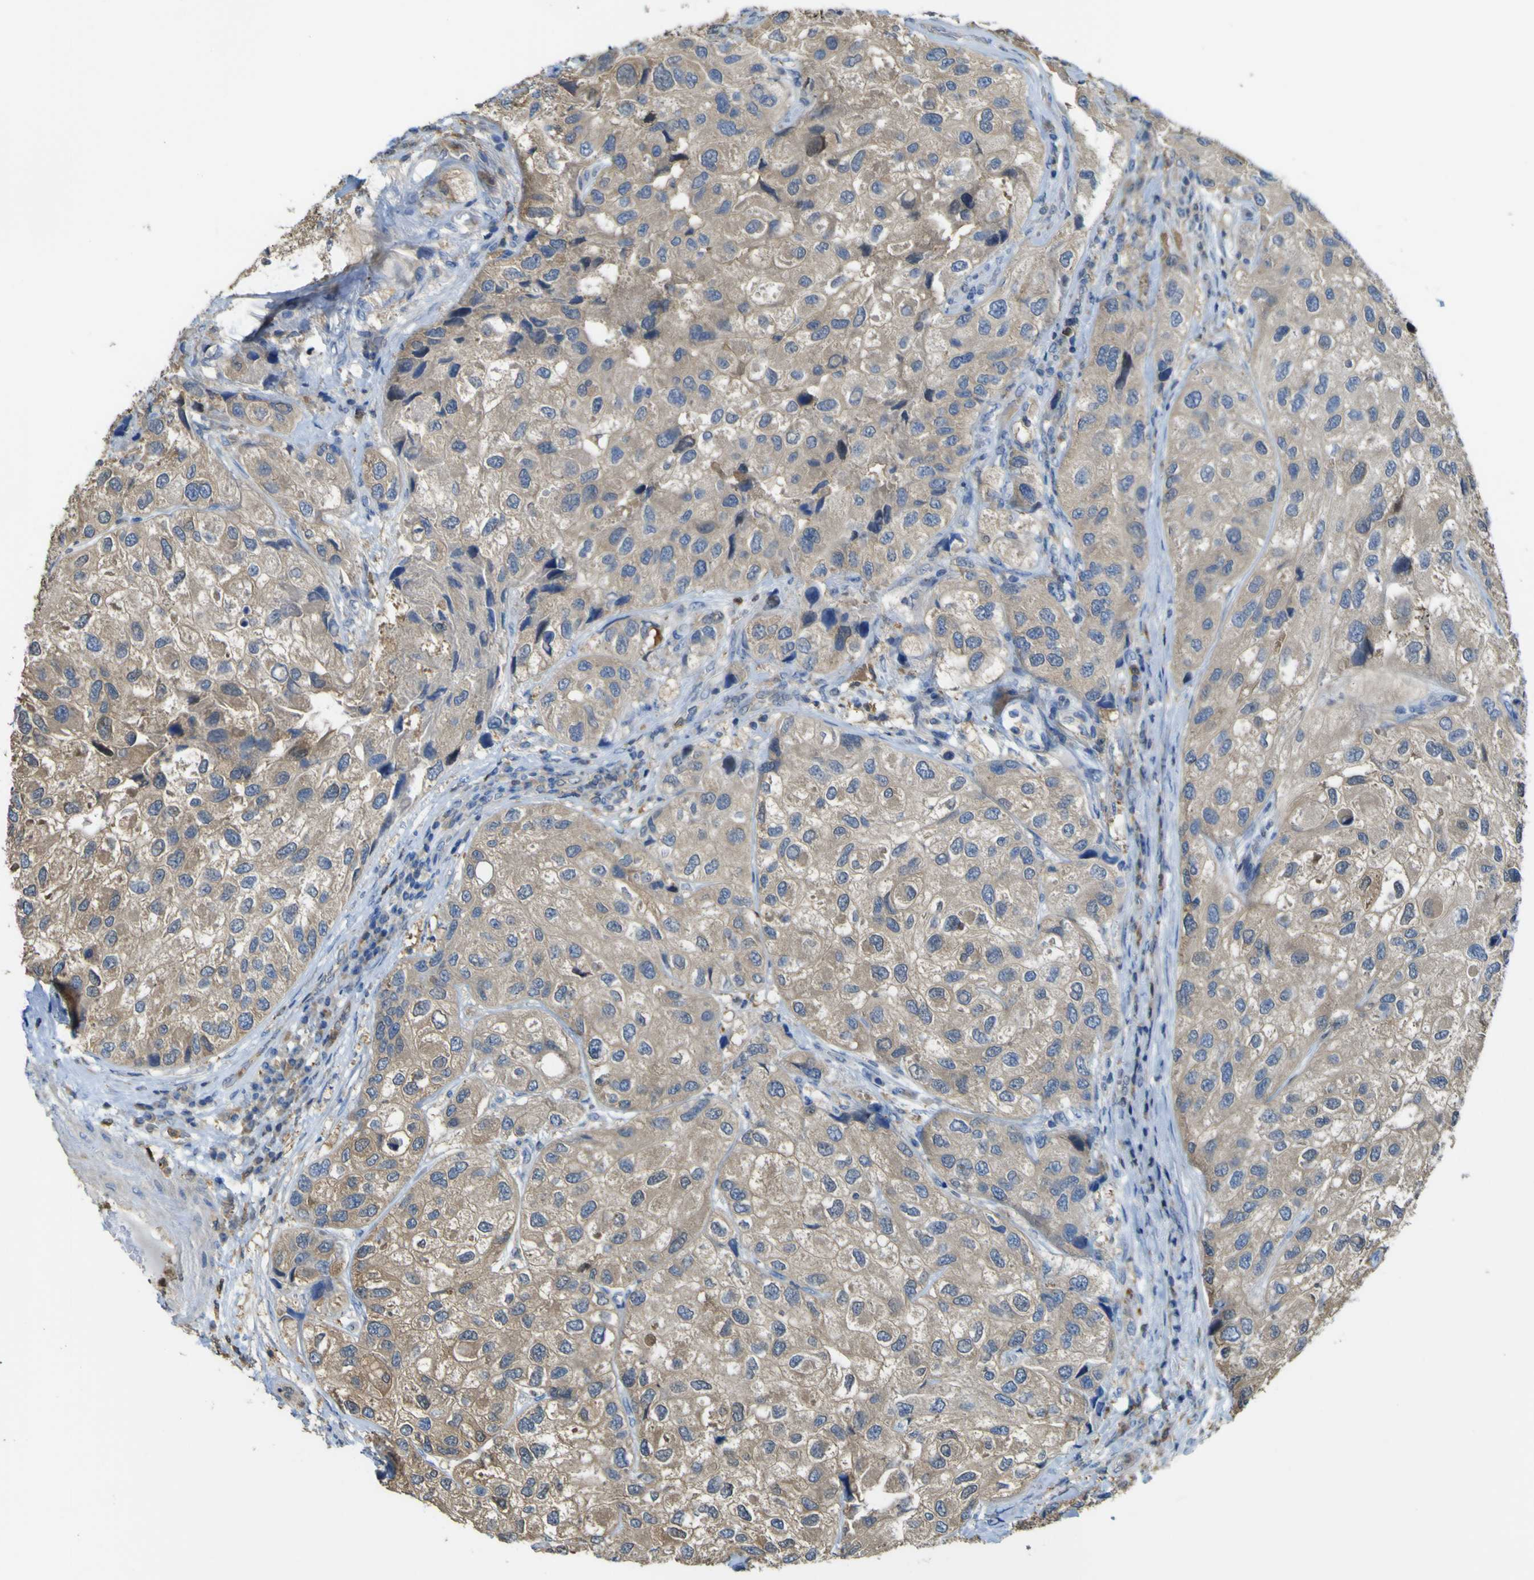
{"staining": {"intensity": "moderate", "quantity": ">75%", "location": "cytoplasmic/membranous"}, "tissue": "urothelial cancer", "cell_type": "Tumor cells", "image_type": "cancer", "snomed": [{"axis": "morphology", "description": "Urothelial carcinoma, High grade"}, {"axis": "topography", "description": "Urinary bladder"}], "caption": "Immunohistochemistry (IHC) micrograph of neoplastic tissue: human high-grade urothelial carcinoma stained using IHC displays medium levels of moderate protein expression localized specifically in the cytoplasmic/membranous of tumor cells, appearing as a cytoplasmic/membranous brown color.", "gene": "ABHD3", "patient": {"sex": "female", "age": 64}}